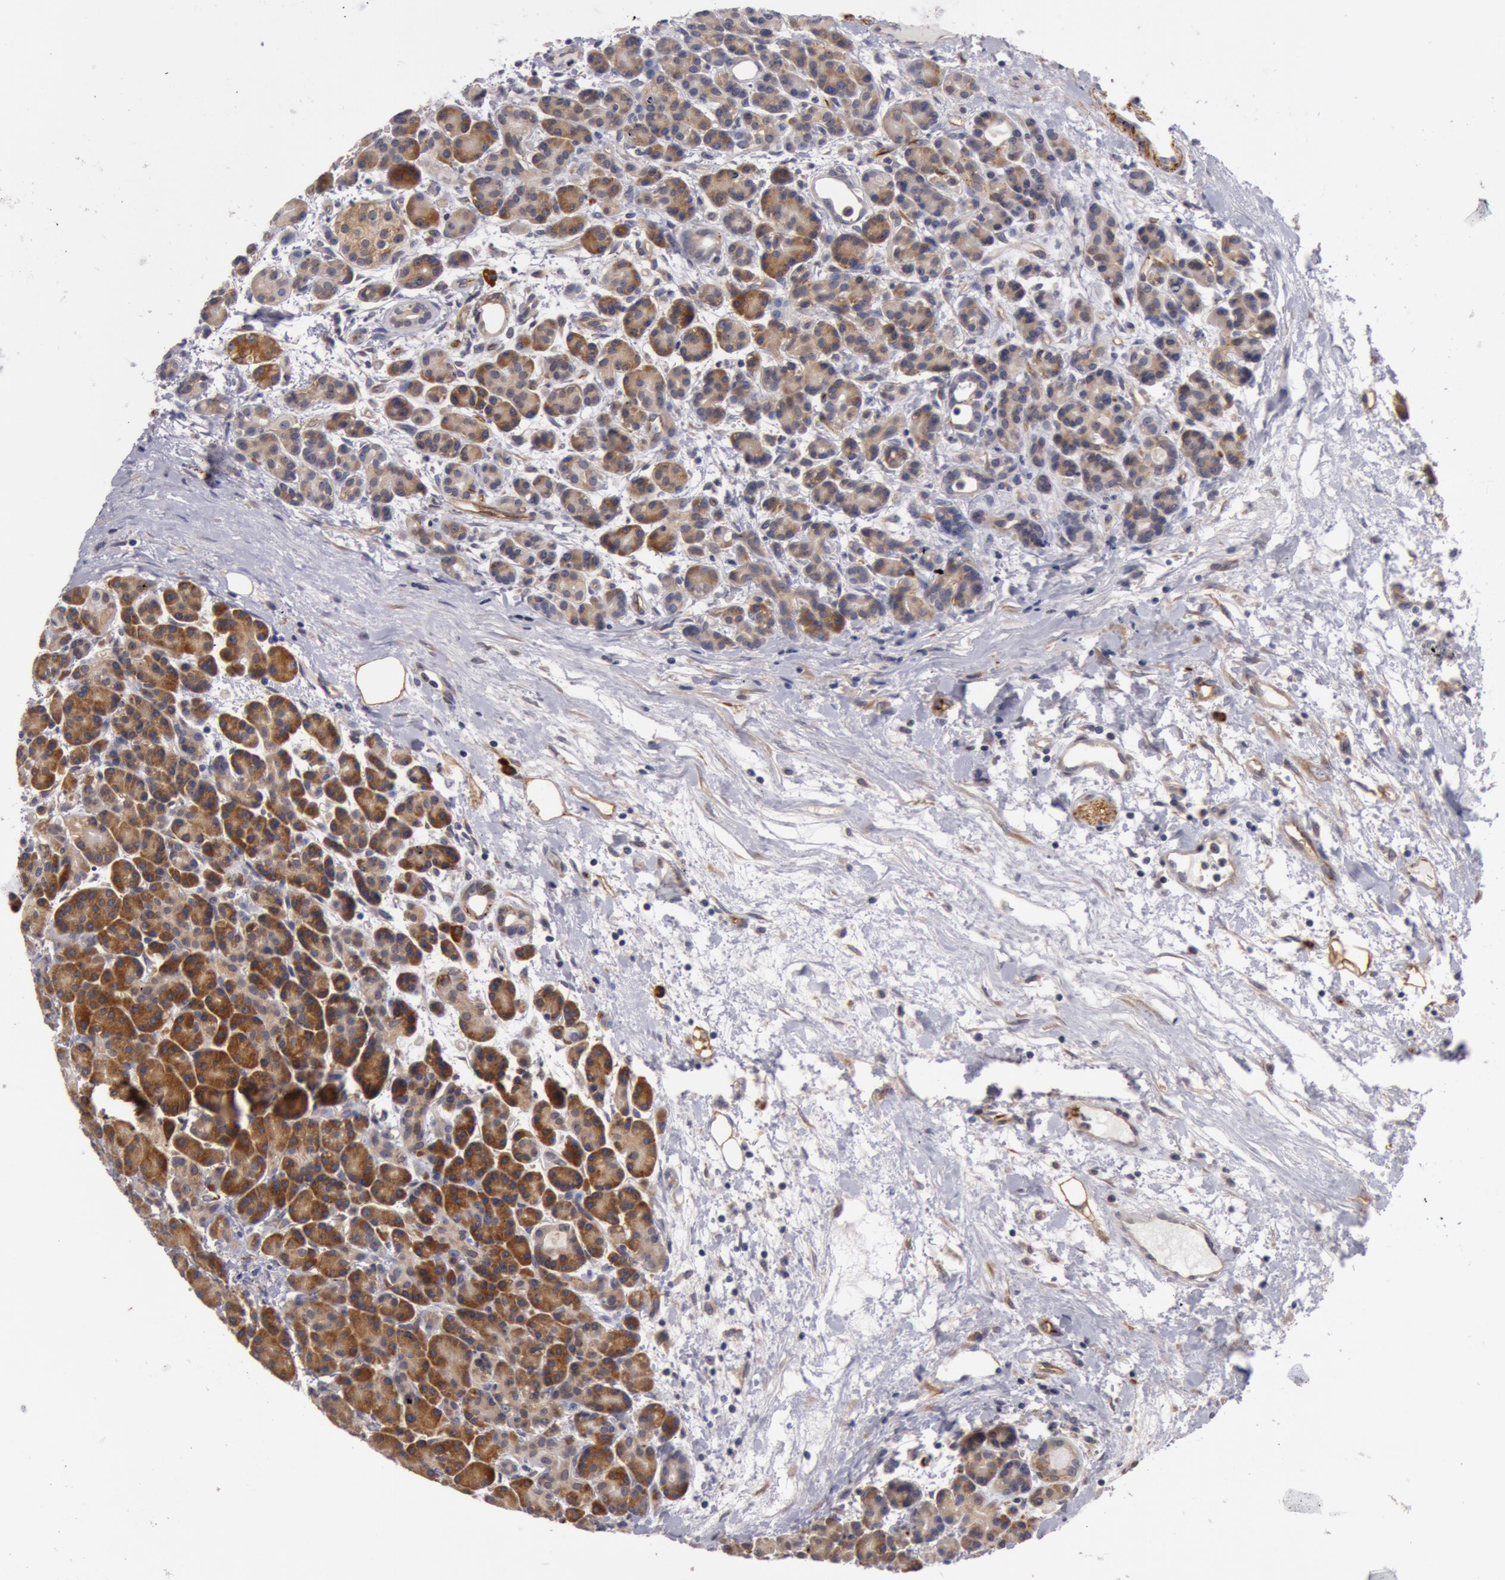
{"staining": {"intensity": "moderate", "quantity": "25%-75%", "location": "cytoplasmic/membranous"}, "tissue": "pancreas", "cell_type": "Exocrine glandular cells", "image_type": "normal", "snomed": [{"axis": "morphology", "description": "Normal tissue, NOS"}, {"axis": "topography", "description": "Pancreas"}], "caption": "Brown immunohistochemical staining in unremarkable pancreas exhibits moderate cytoplasmic/membranous expression in approximately 25%-75% of exocrine glandular cells. The staining is performed using DAB brown chromogen to label protein expression. The nuclei are counter-stained blue using hematoxylin.", "gene": "IL23A", "patient": {"sex": "female", "age": 77}}